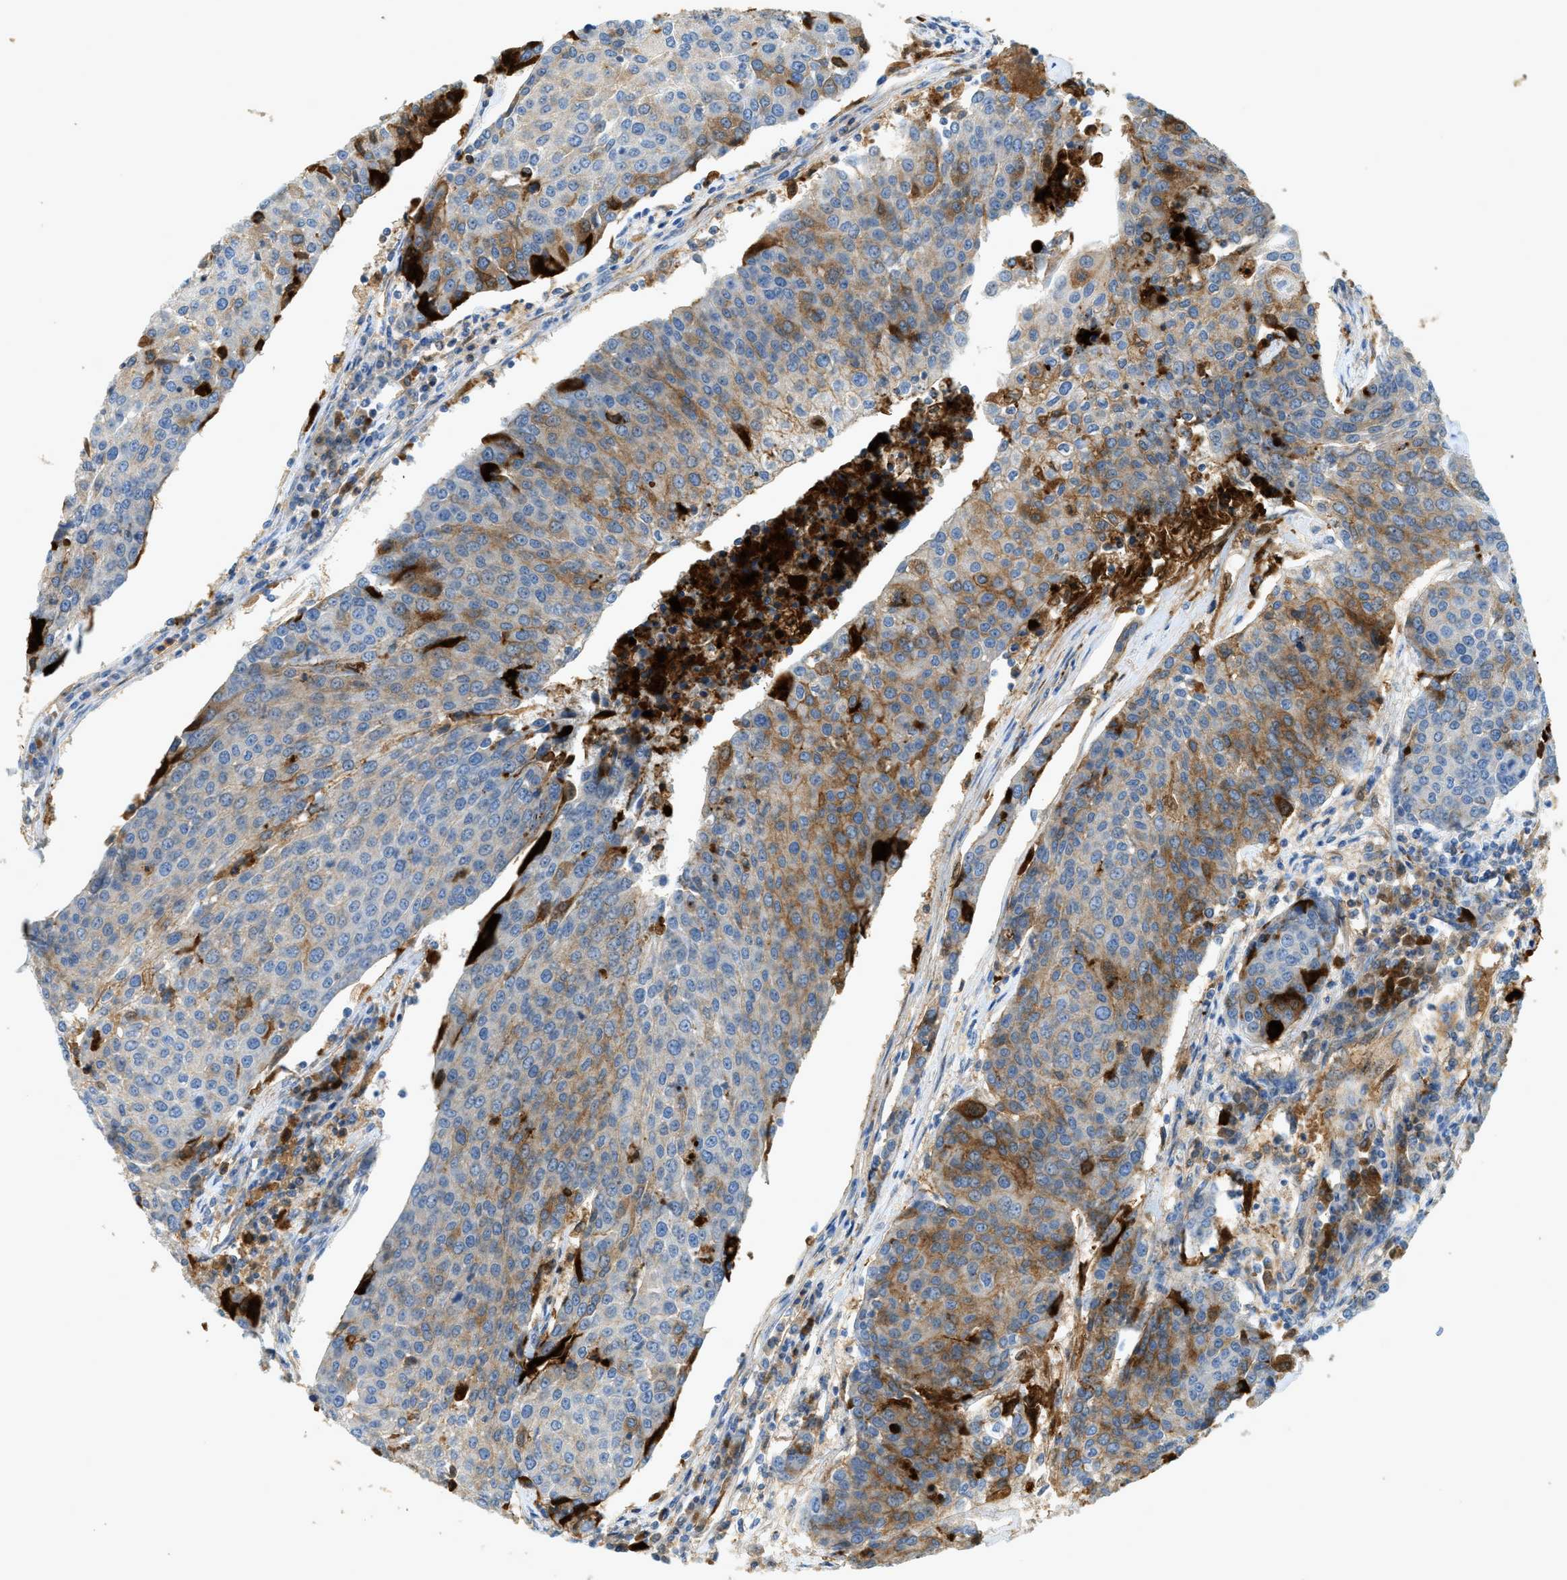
{"staining": {"intensity": "moderate", "quantity": "25%-75%", "location": "cytoplasmic/membranous"}, "tissue": "urothelial cancer", "cell_type": "Tumor cells", "image_type": "cancer", "snomed": [{"axis": "morphology", "description": "Urothelial carcinoma, High grade"}, {"axis": "topography", "description": "Urinary bladder"}], "caption": "High-power microscopy captured an immunohistochemistry histopathology image of urothelial carcinoma (high-grade), revealing moderate cytoplasmic/membranous expression in about 25%-75% of tumor cells.", "gene": "F2", "patient": {"sex": "female", "age": 85}}